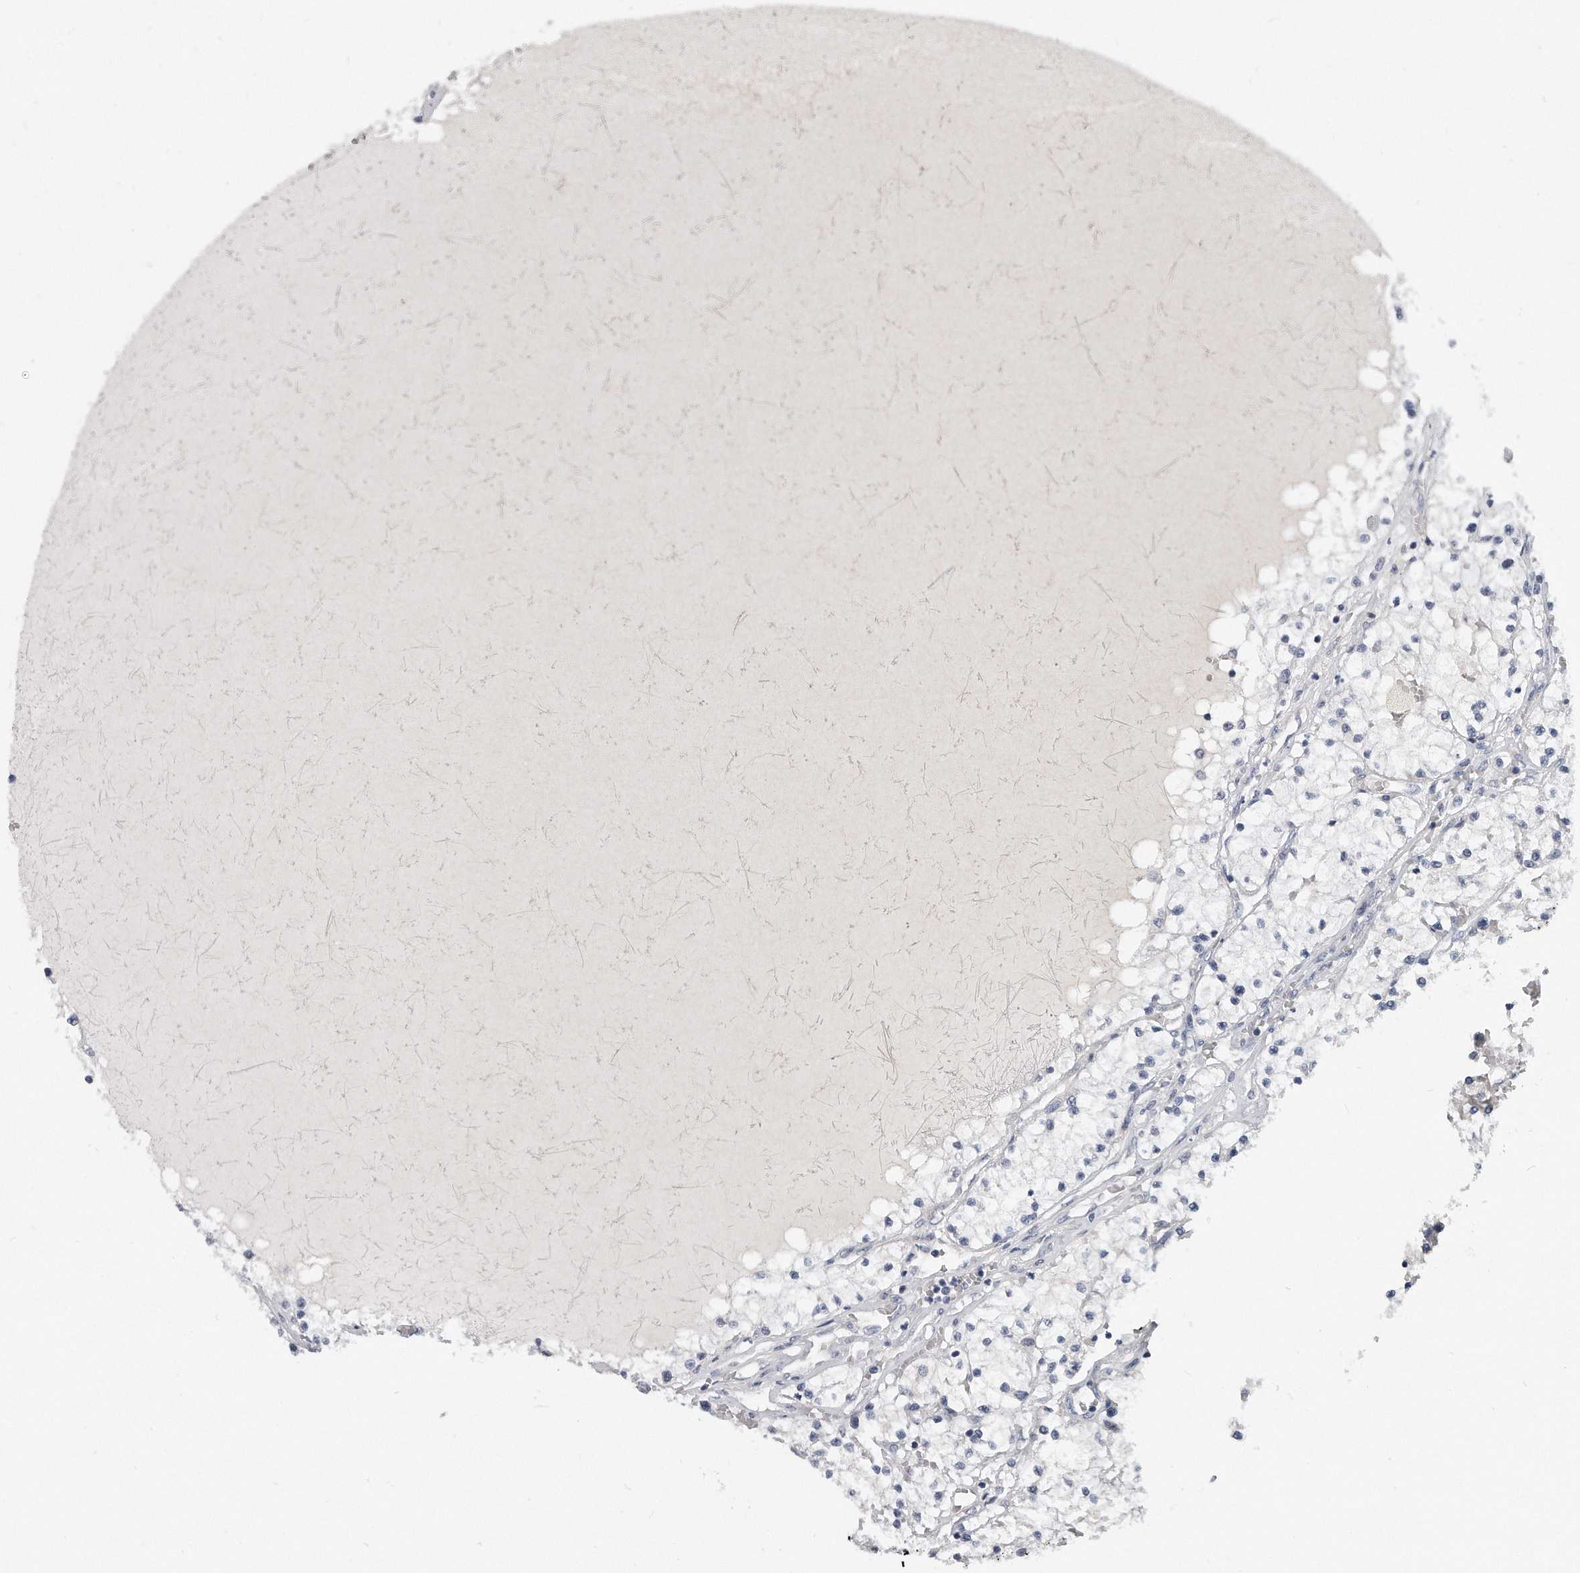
{"staining": {"intensity": "negative", "quantity": "none", "location": "none"}, "tissue": "renal cancer", "cell_type": "Tumor cells", "image_type": "cancer", "snomed": [{"axis": "morphology", "description": "Normal tissue, NOS"}, {"axis": "morphology", "description": "Adenocarcinoma, NOS"}, {"axis": "topography", "description": "Kidney"}], "caption": "DAB (3,3'-diaminobenzidine) immunohistochemical staining of human renal cancer shows no significant expression in tumor cells.", "gene": "PLEKHA6", "patient": {"sex": "male", "age": 68}}